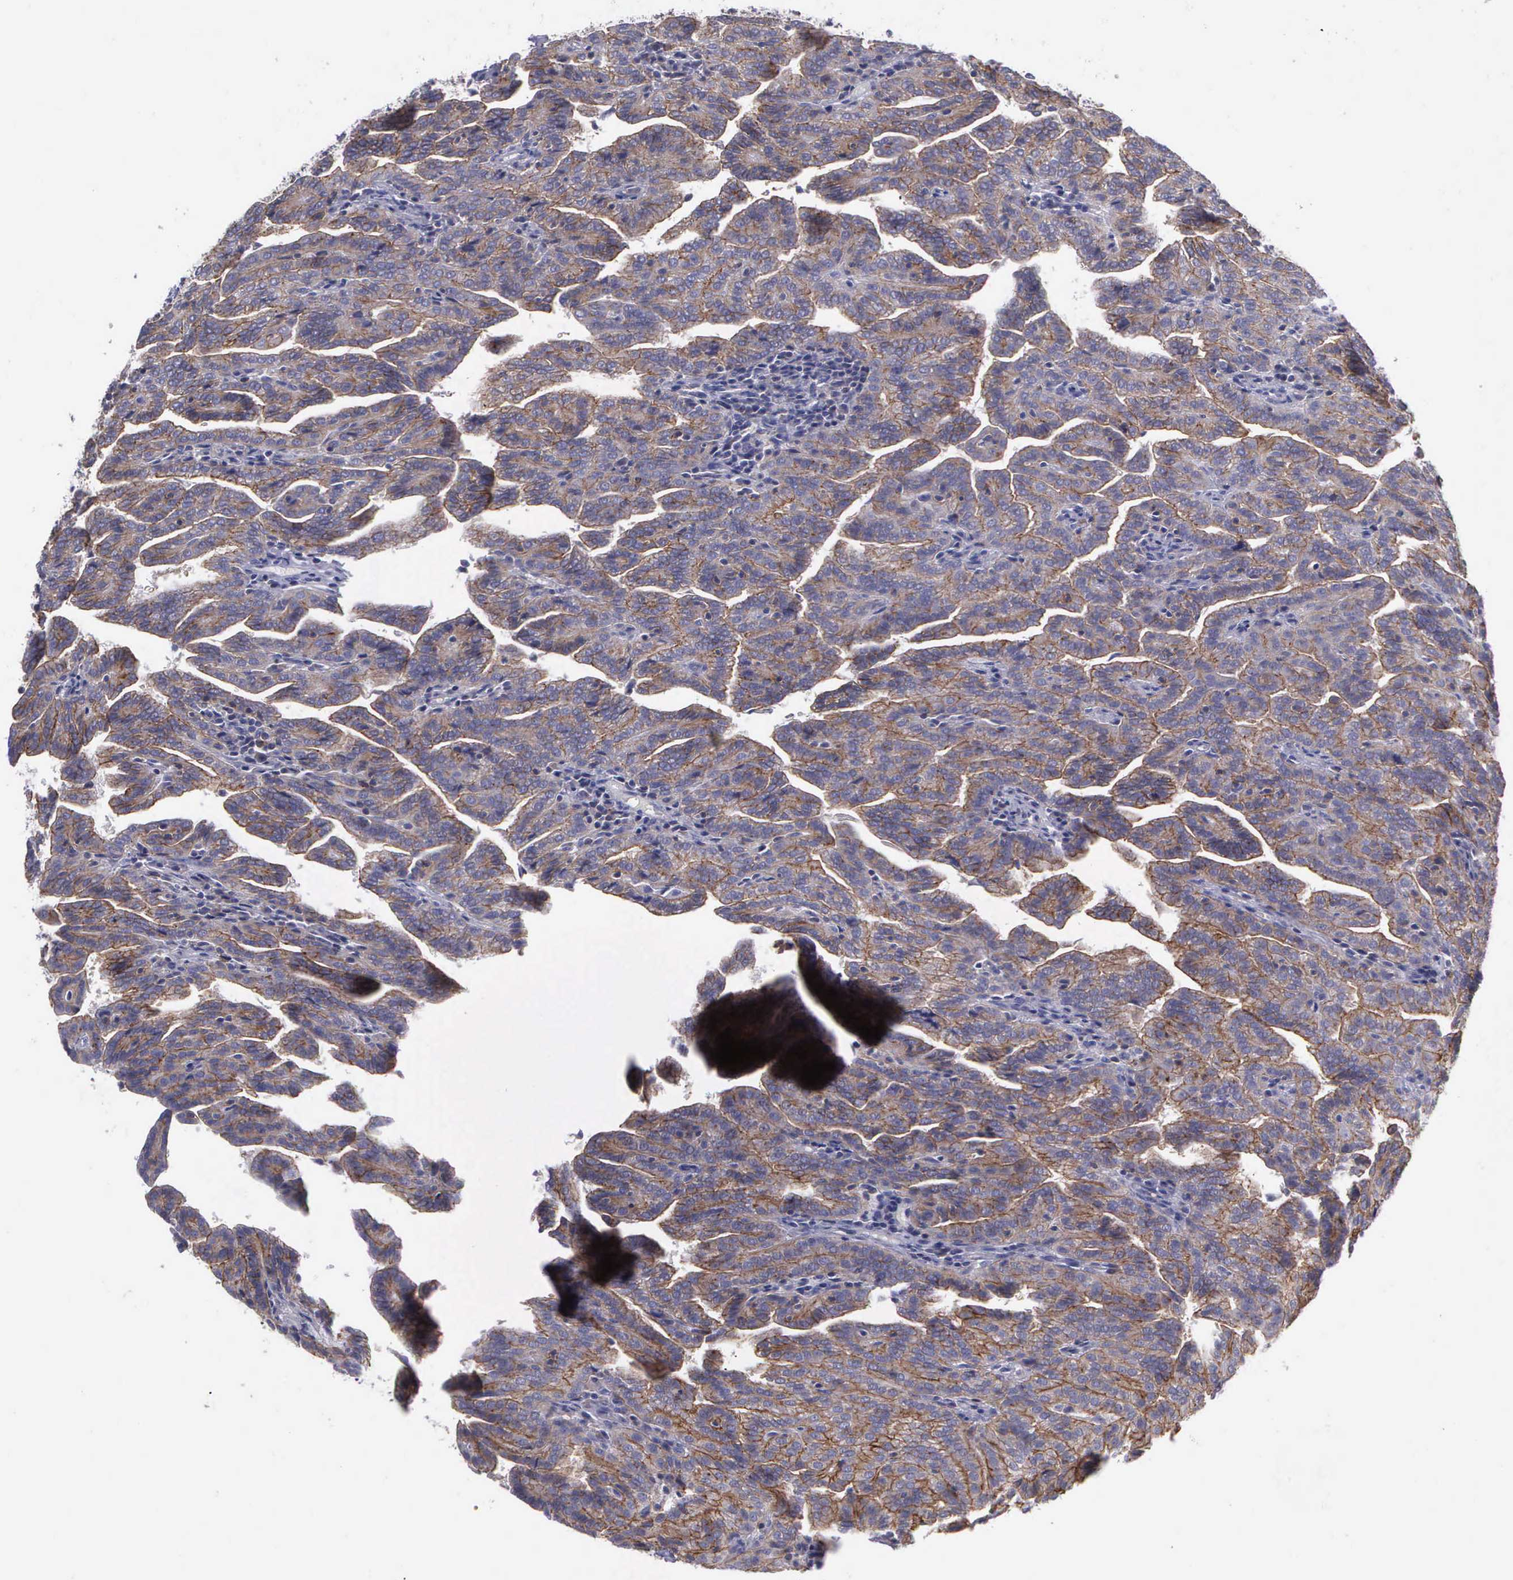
{"staining": {"intensity": "weak", "quantity": ">75%", "location": "cytoplasmic/membranous"}, "tissue": "renal cancer", "cell_type": "Tumor cells", "image_type": "cancer", "snomed": [{"axis": "morphology", "description": "Adenocarcinoma, NOS"}, {"axis": "topography", "description": "Kidney"}], "caption": "Immunohistochemical staining of renal cancer displays weak cytoplasmic/membranous protein expression in approximately >75% of tumor cells. (DAB (3,3'-diaminobenzidine) IHC, brown staining for protein, blue staining for nuclei).", "gene": "MICAL3", "patient": {"sex": "male", "age": 61}}